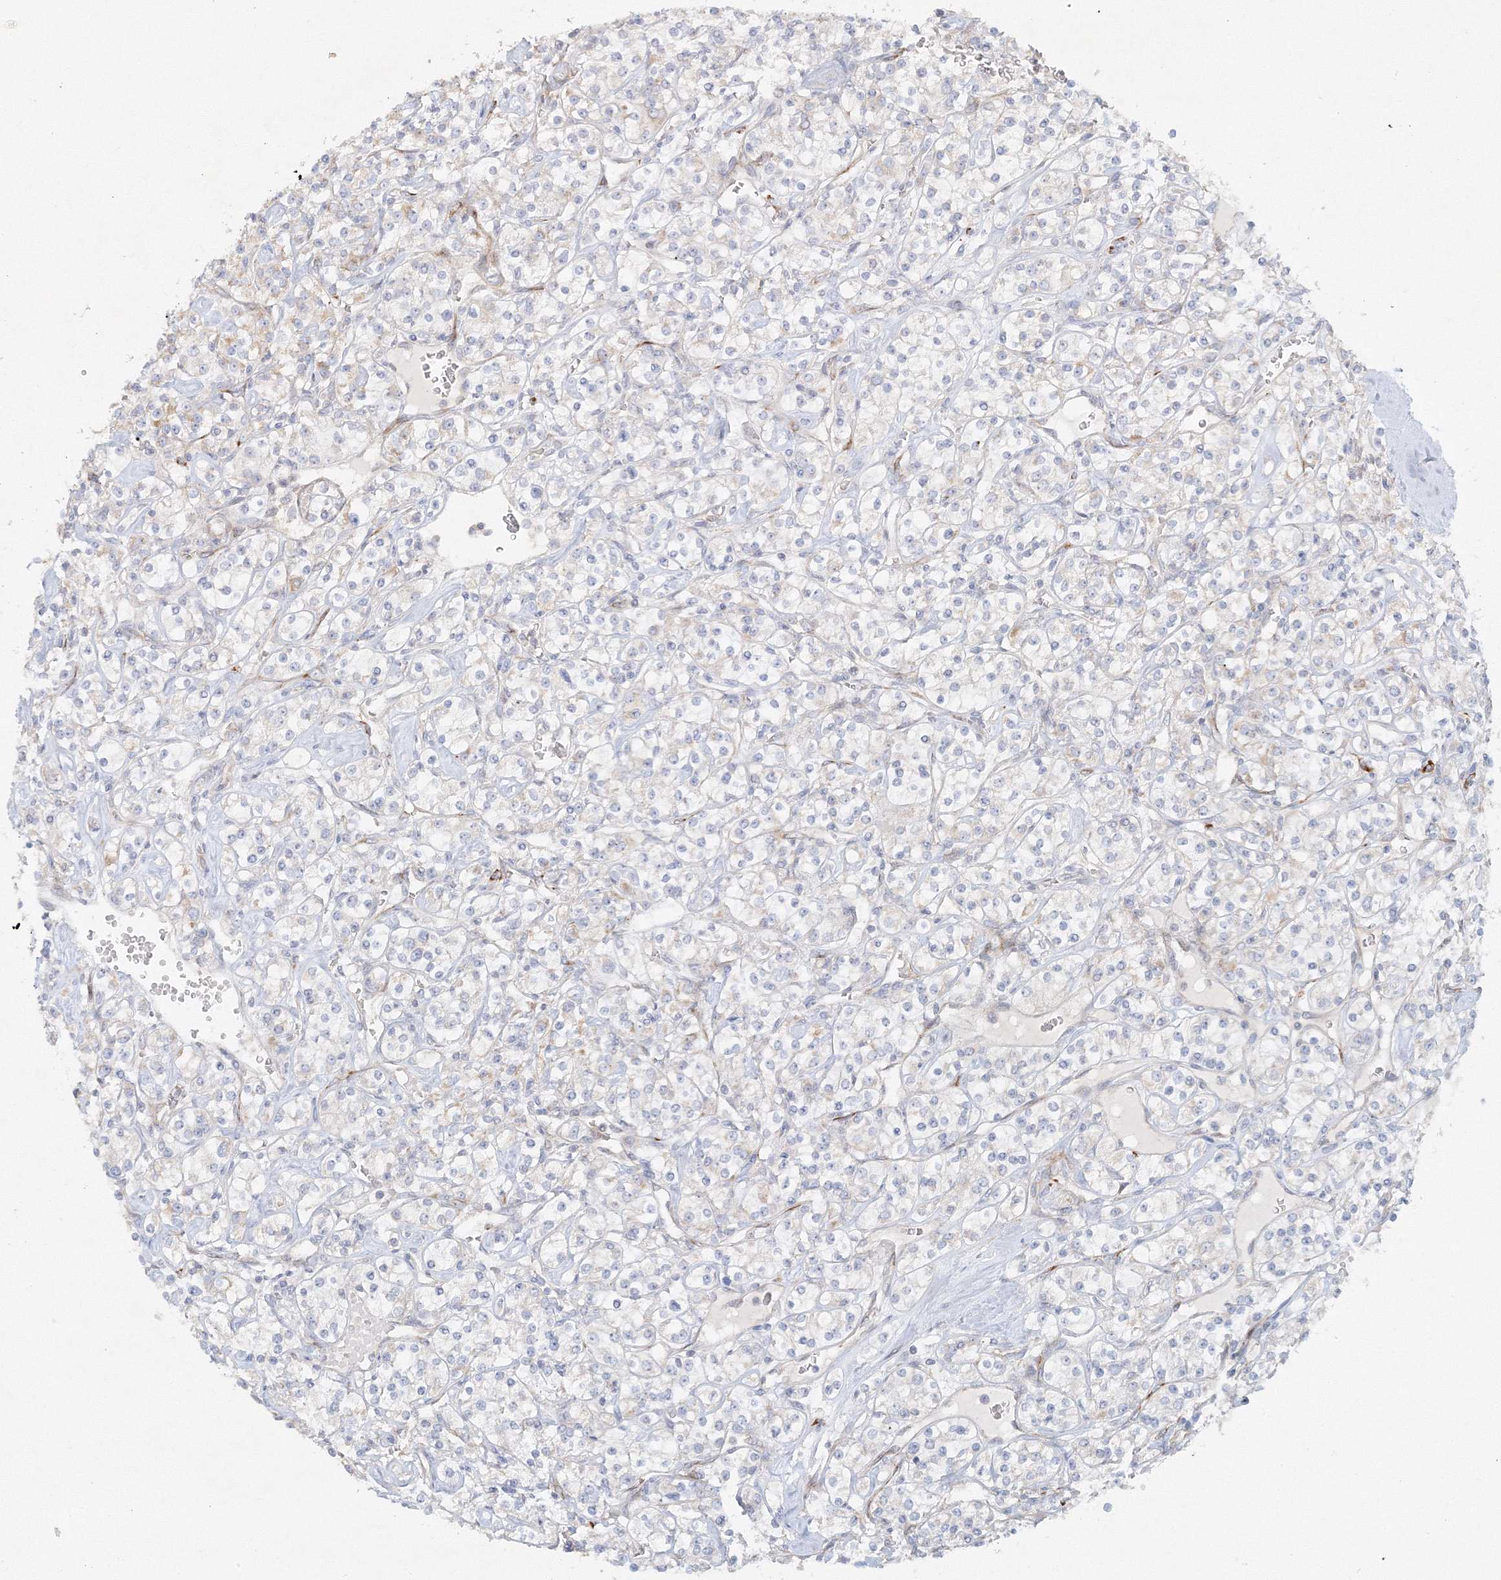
{"staining": {"intensity": "negative", "quantity": "none", "location": "none"}, "tissue": "renal cancer", "cell_type": "Tumor cells", "image_type": "cancer", "snomed": [{"axis": "morphology", "description": "Adenocarcinoma, NOS"}, {"axis": "topography", "description": "Kidney"}], "caption": "Immunohistochemistry (IHC) image of neoplastic tissue: renal adenocarcinoma stained with DAB shows no significant protein expression in tumor cells.", "gene": "DNAH1", "patient": {"sex": "male", "age": 77}}